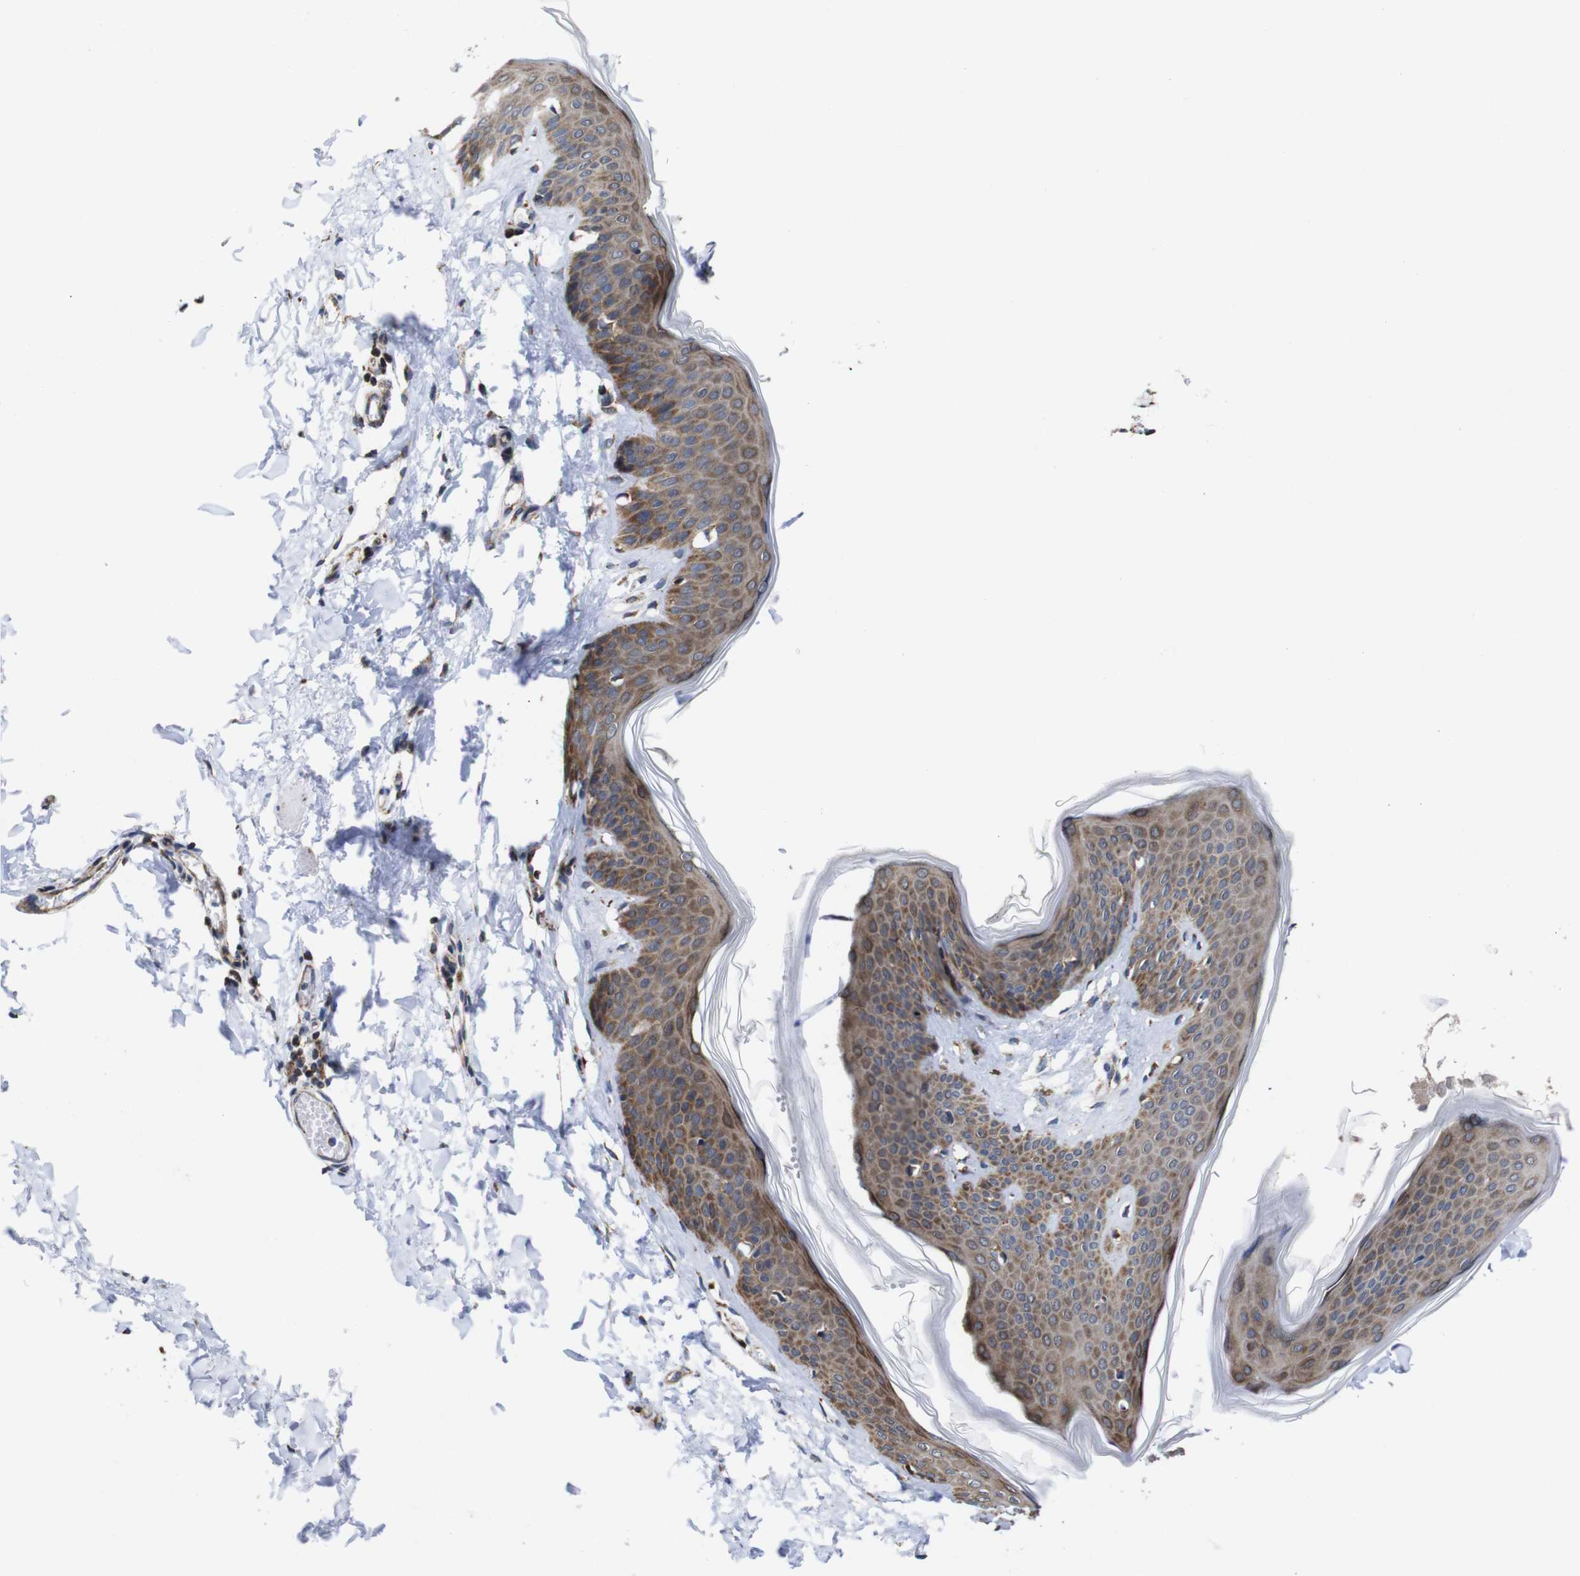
{"staining": {"intensity": "moderate", "quantity": ">75%", "location": "cytoplasmic/membranous"}, "tissue": "skin", "cell_type": "Fibroblasts", "image_type": "normal", "snomed": [{"axis": "morphology", "description": "Normal tissue, NOS"}, {"axis": "topography", "description": "Skin"}], "caption": "High-power microscopy captured an immunohistochemistry (IHC) photomicrograph of normal skin, revealing moderate cytoplasmic/membranous positivity in about >75% of fibroblasts. The protein is shown in brown color, while the nuclei are stained blue.", "gene": "C17orf80", "patient": {"sex": "female", "age": 17}}